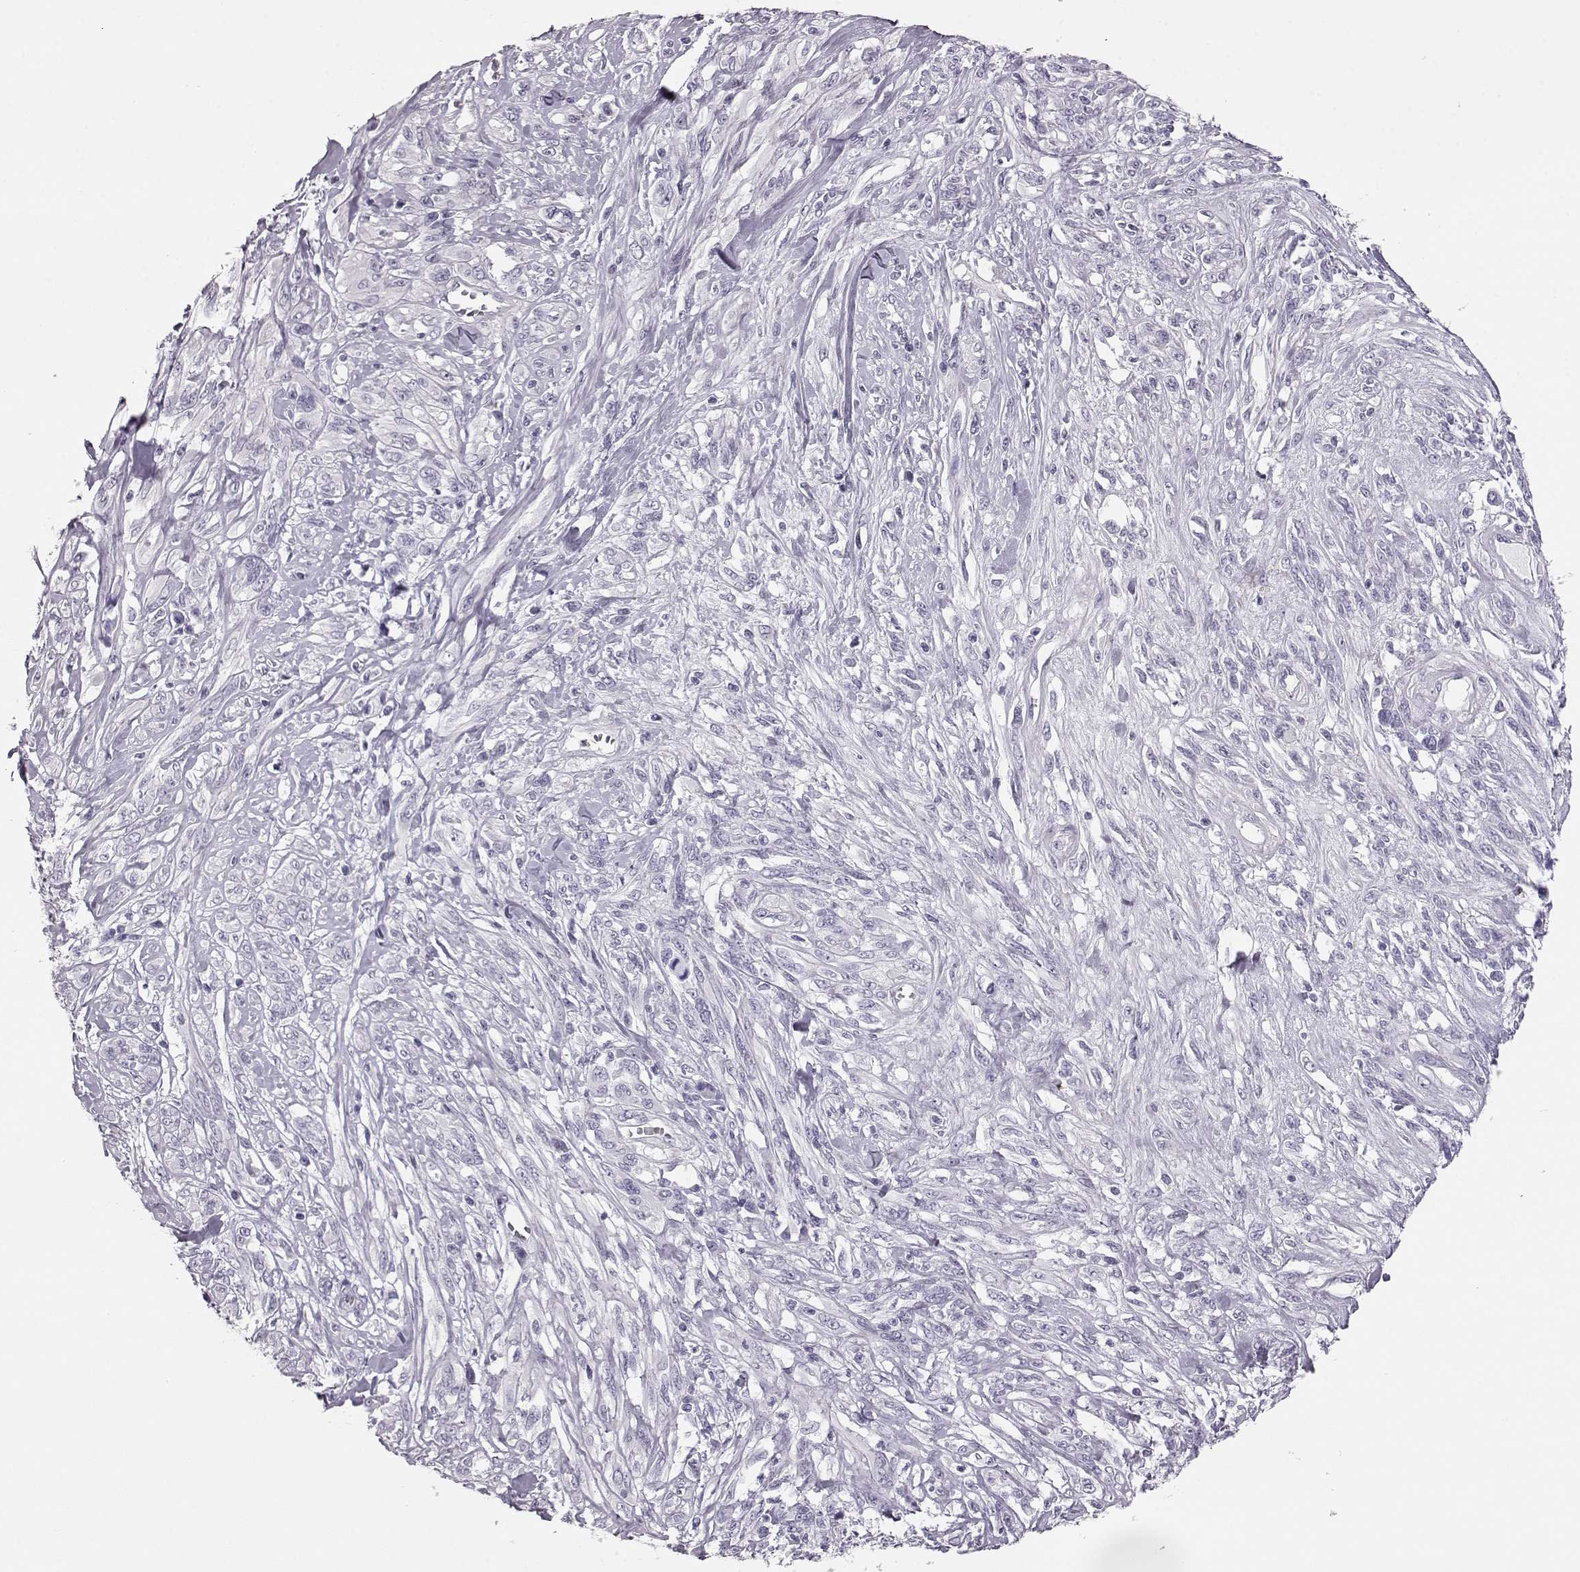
{"staining": {"intensity": "negative", "quantity": "none", "location": "none"}, "tissue": "melanoma", "cell_type": "Tumor cells", "image_type": "cancer", "snomed": [{"axis": "morphology", "description": "Malignant melanoma, NOS"}, {"axis": "topography", "description": "Skin"}], "caption": "Immunohistochemistry (IHC) photomicrograph of melanoma stained for a protein (brown), which demonstrates no expression in tumor cells. (Brightfield microscopy of DAB immunohistochemistry (IHC) at high magnification).", "gene": "BFSP2", "patient": {"sex": "female", "age": 91}}